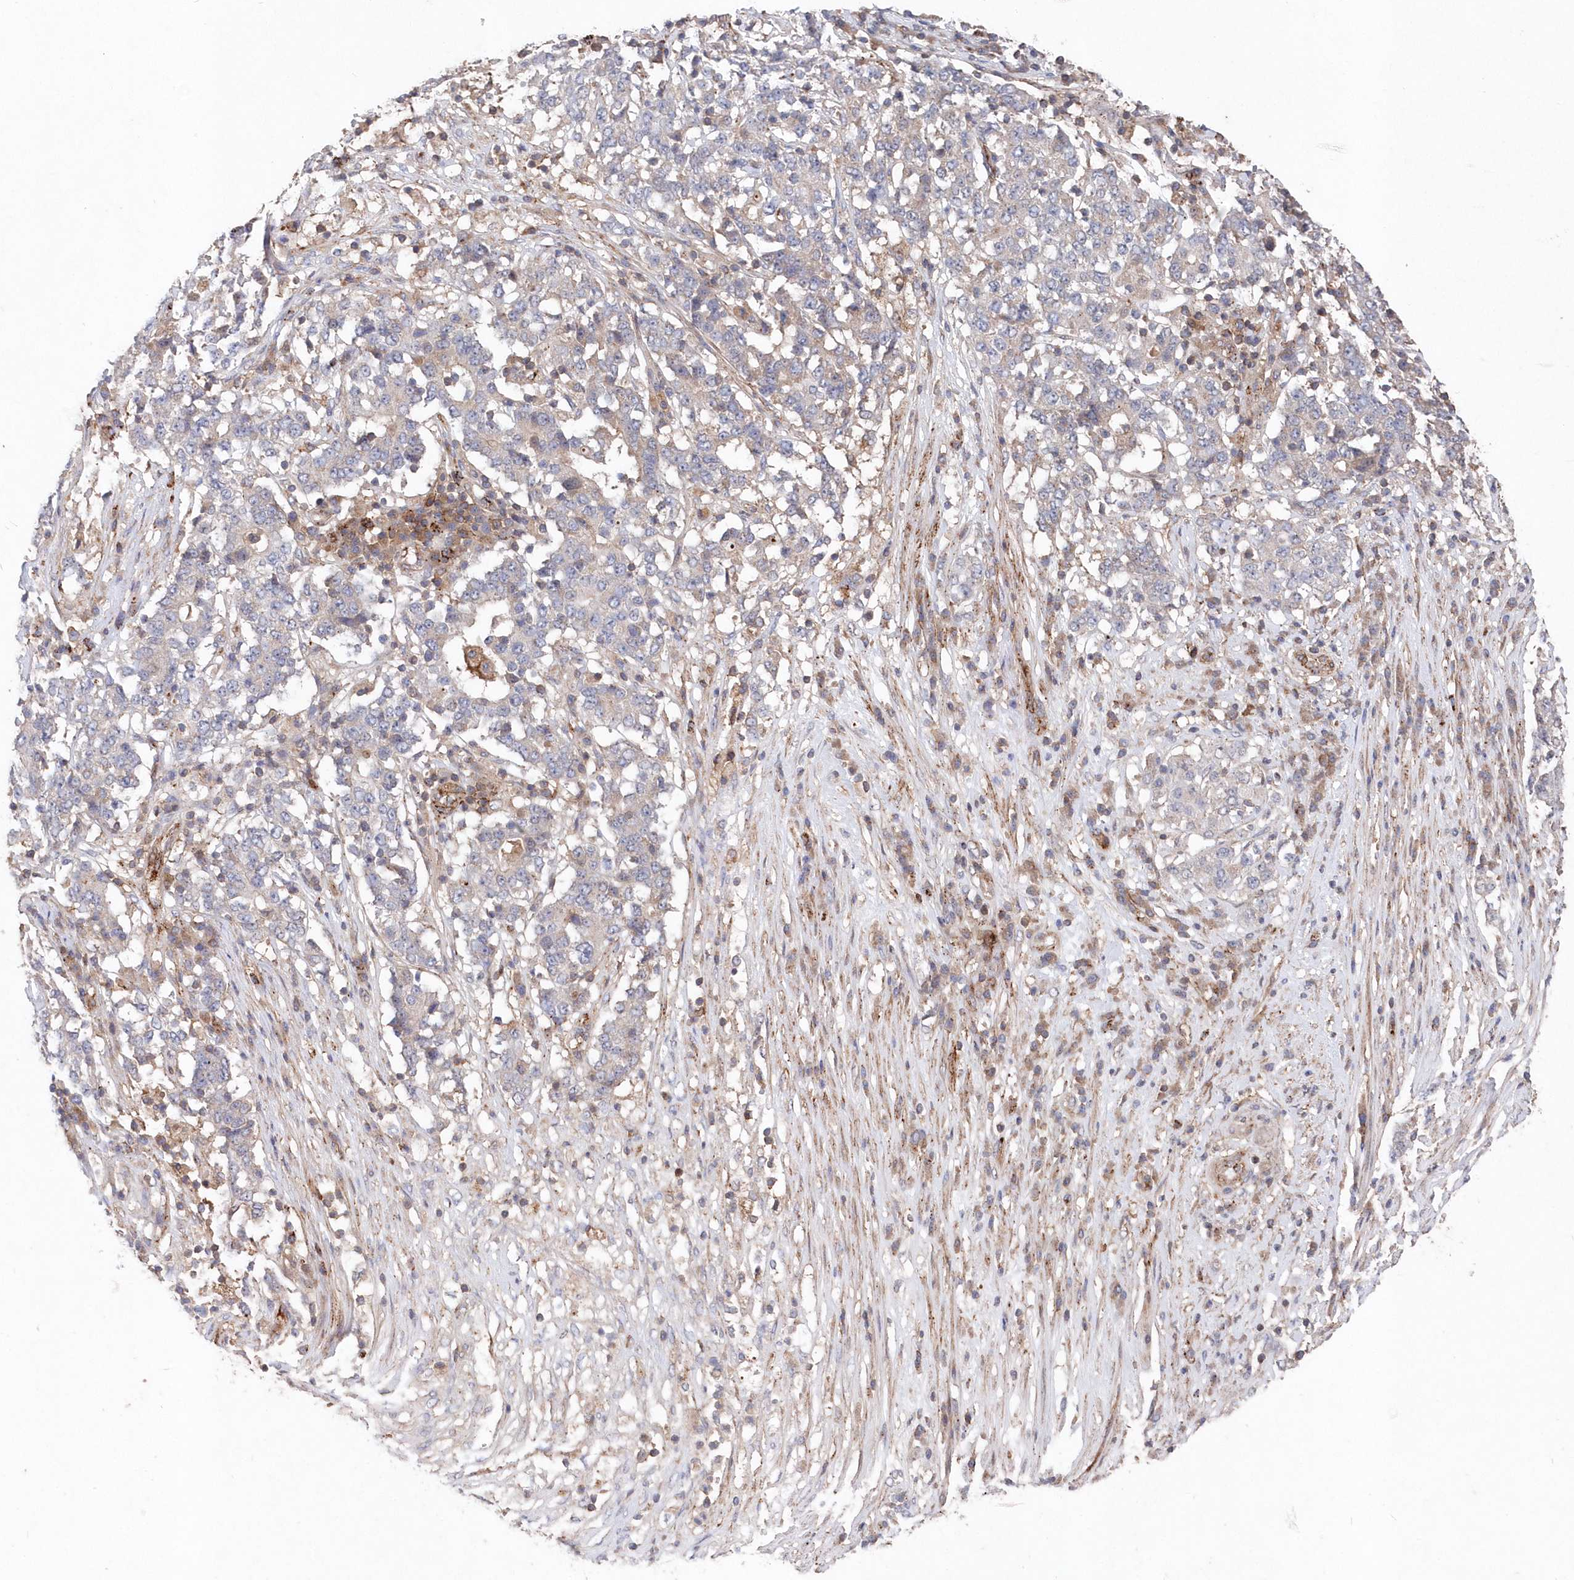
{"staining": {"intensity": "negative", "quantity": "none", "location": "none"}, "tissue": "stomach cancer", "cell_type": "Tumor cells", "image_type": "cancer", "snomed": [{"axis": "morphology", "description": "Adenocarcinoma, NOS"}, {"axis": "topography", "description": "Stomach"}], "caption": "DAB immunohistochemical staining of stomach adenocarcinoma reveals no significant staining in tumor cells.", "gene": "ABHD14B", "patient": {"sex": "male", "age": 59}}